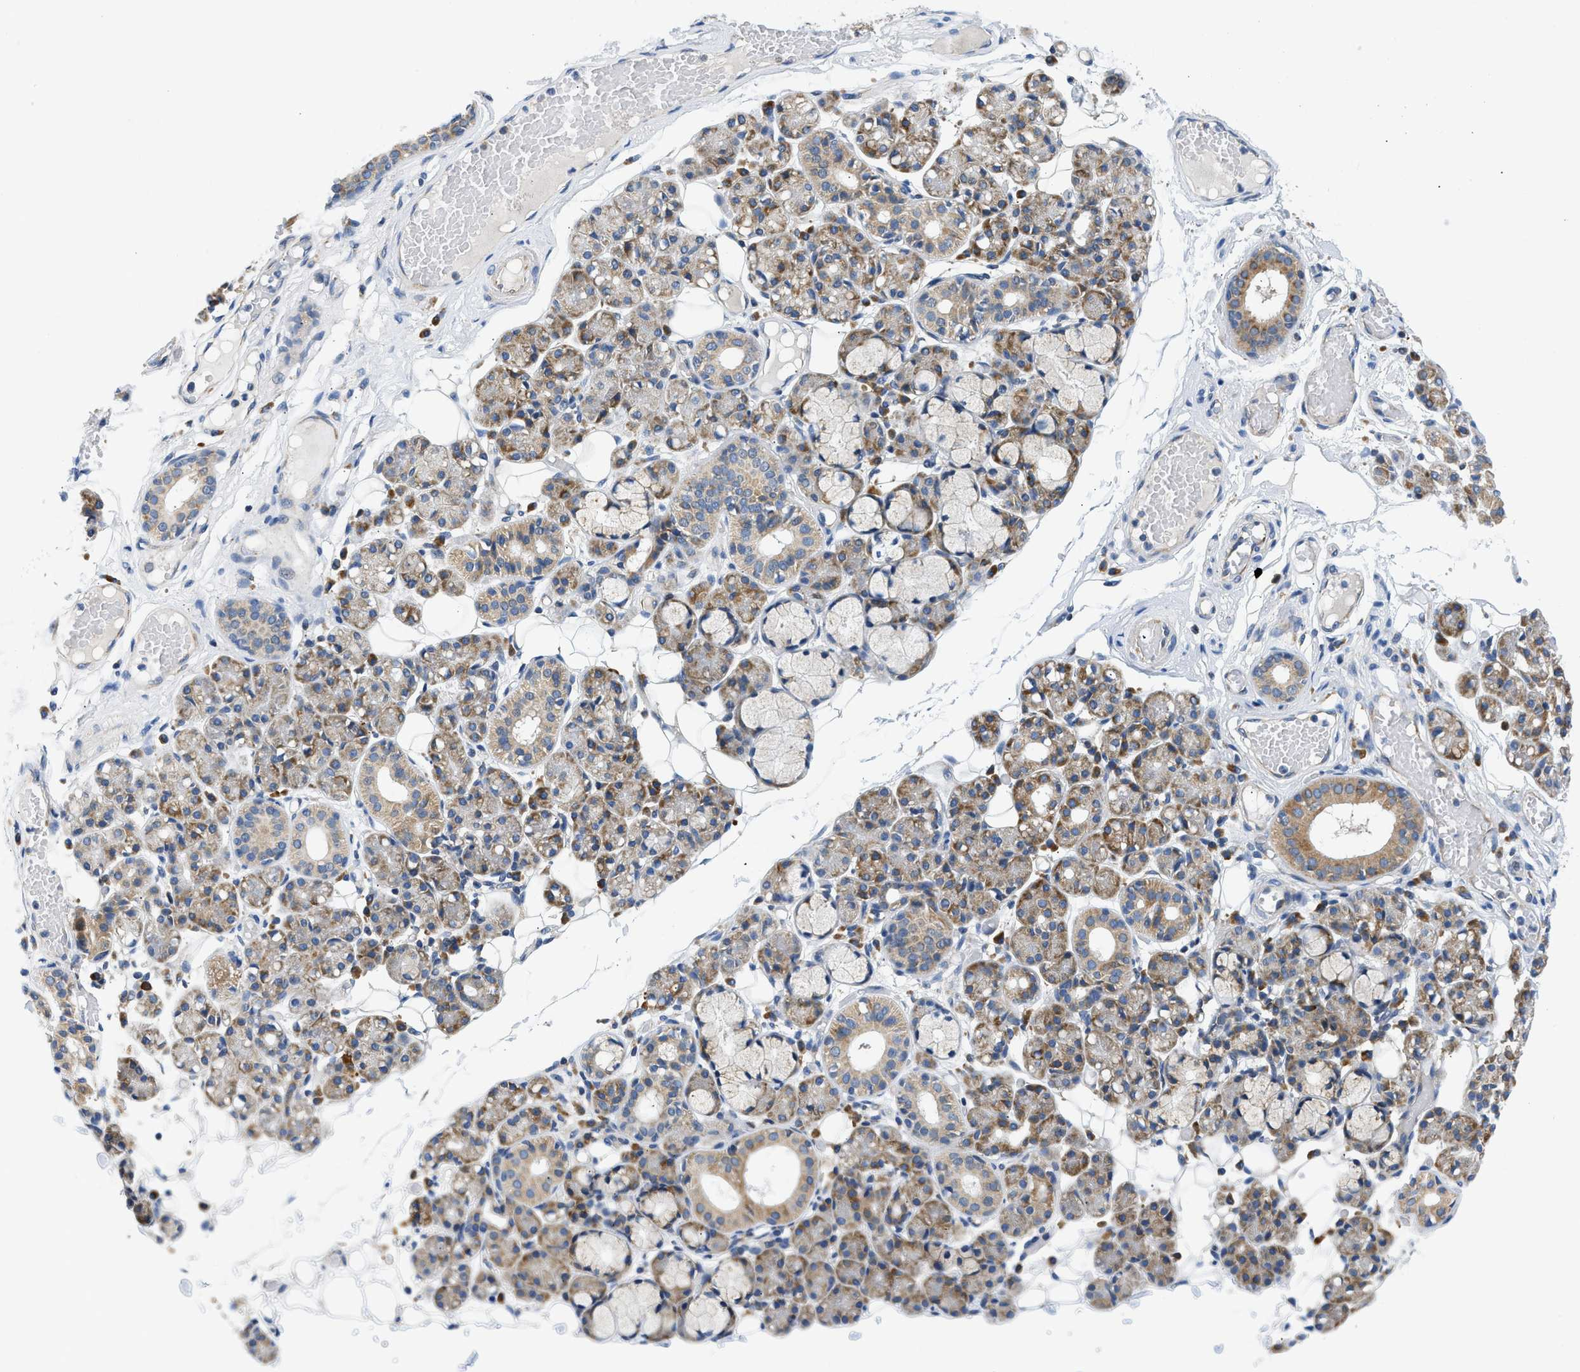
{"staining": {"intensity": "moderate", "quantity": "25%-75%", "location": "cytoplasmic/membranous"}, "tissue": "salivary gland", "cell_type": "Glandular cells", "image_type": "normal", "snomed": [{"axis": "morphology", "description": "Normal tissue, NOS"}, {"axis": "topography", "description": "Salivary gland"}], "caption": "Approximately 25%-75% of glandular cells in unremarkable human salivary gland demonstrate moderate cytoplasmic/membranous protein positivity as visualized by brown immunohistochemical staining.", "gene": "CAMKK2", "patient": {"sex": "male", "age": 63}}